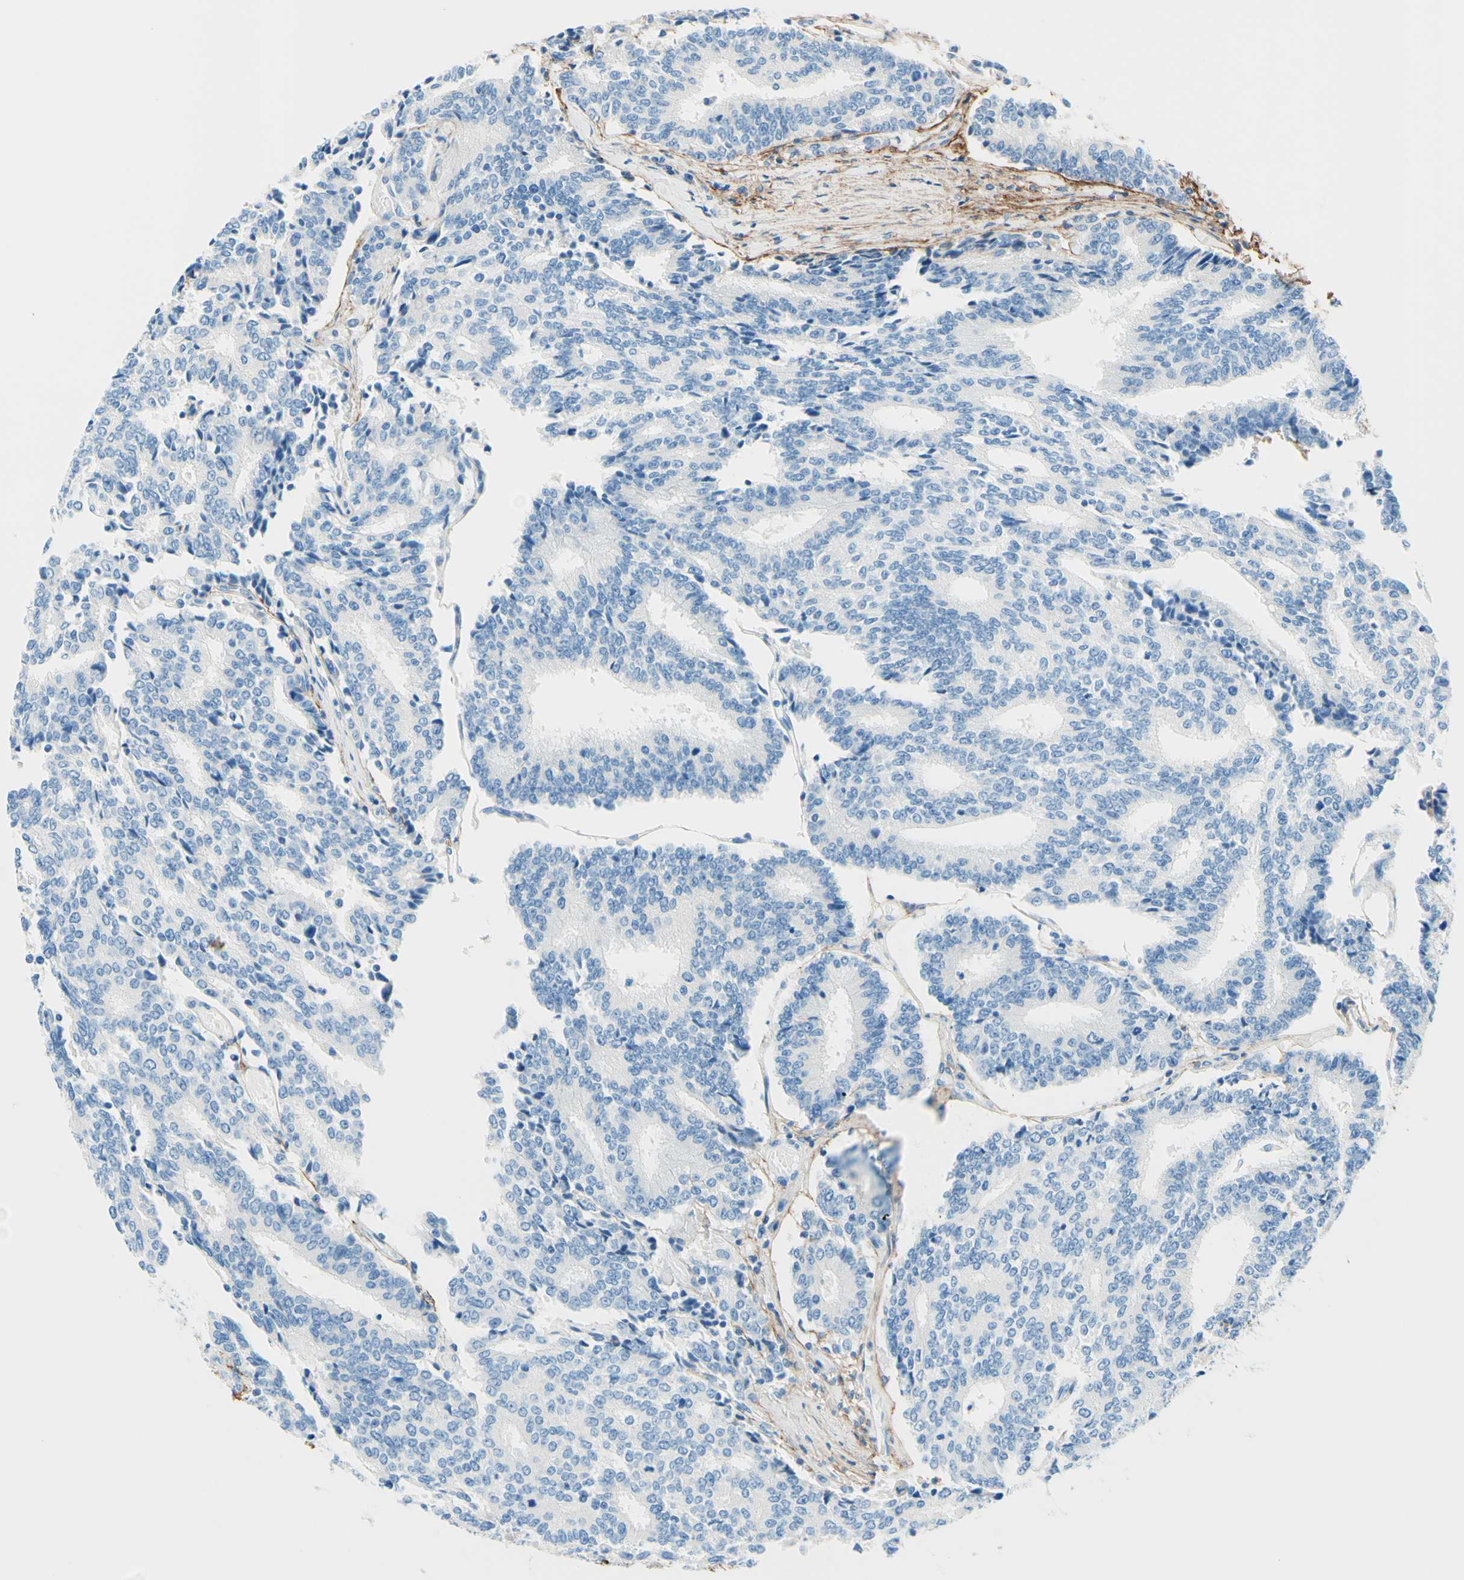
{"staining": {"intensity": "negative", "quantity": "none", "location": "none"}, "tissue": "prostate cancer", "cell_type": "Tumor cells", "image_type": "cancer", "snomed": [{"axis": "morphology", "description": "Normal tissue, NOS"}, {"axis": "morphology", "description": "Adenocarcinoma, High grade"}, {"axis": "topography", "description": "Prostate"}, {"axis": "topography", "description": "Seminal veicle"}], "caption": "There is no significant expression in tumor cells of prostate adenocarcinoma (high-grade).", "gene": "MFAP5", "patient": {"sex": "male", "age": 55}}